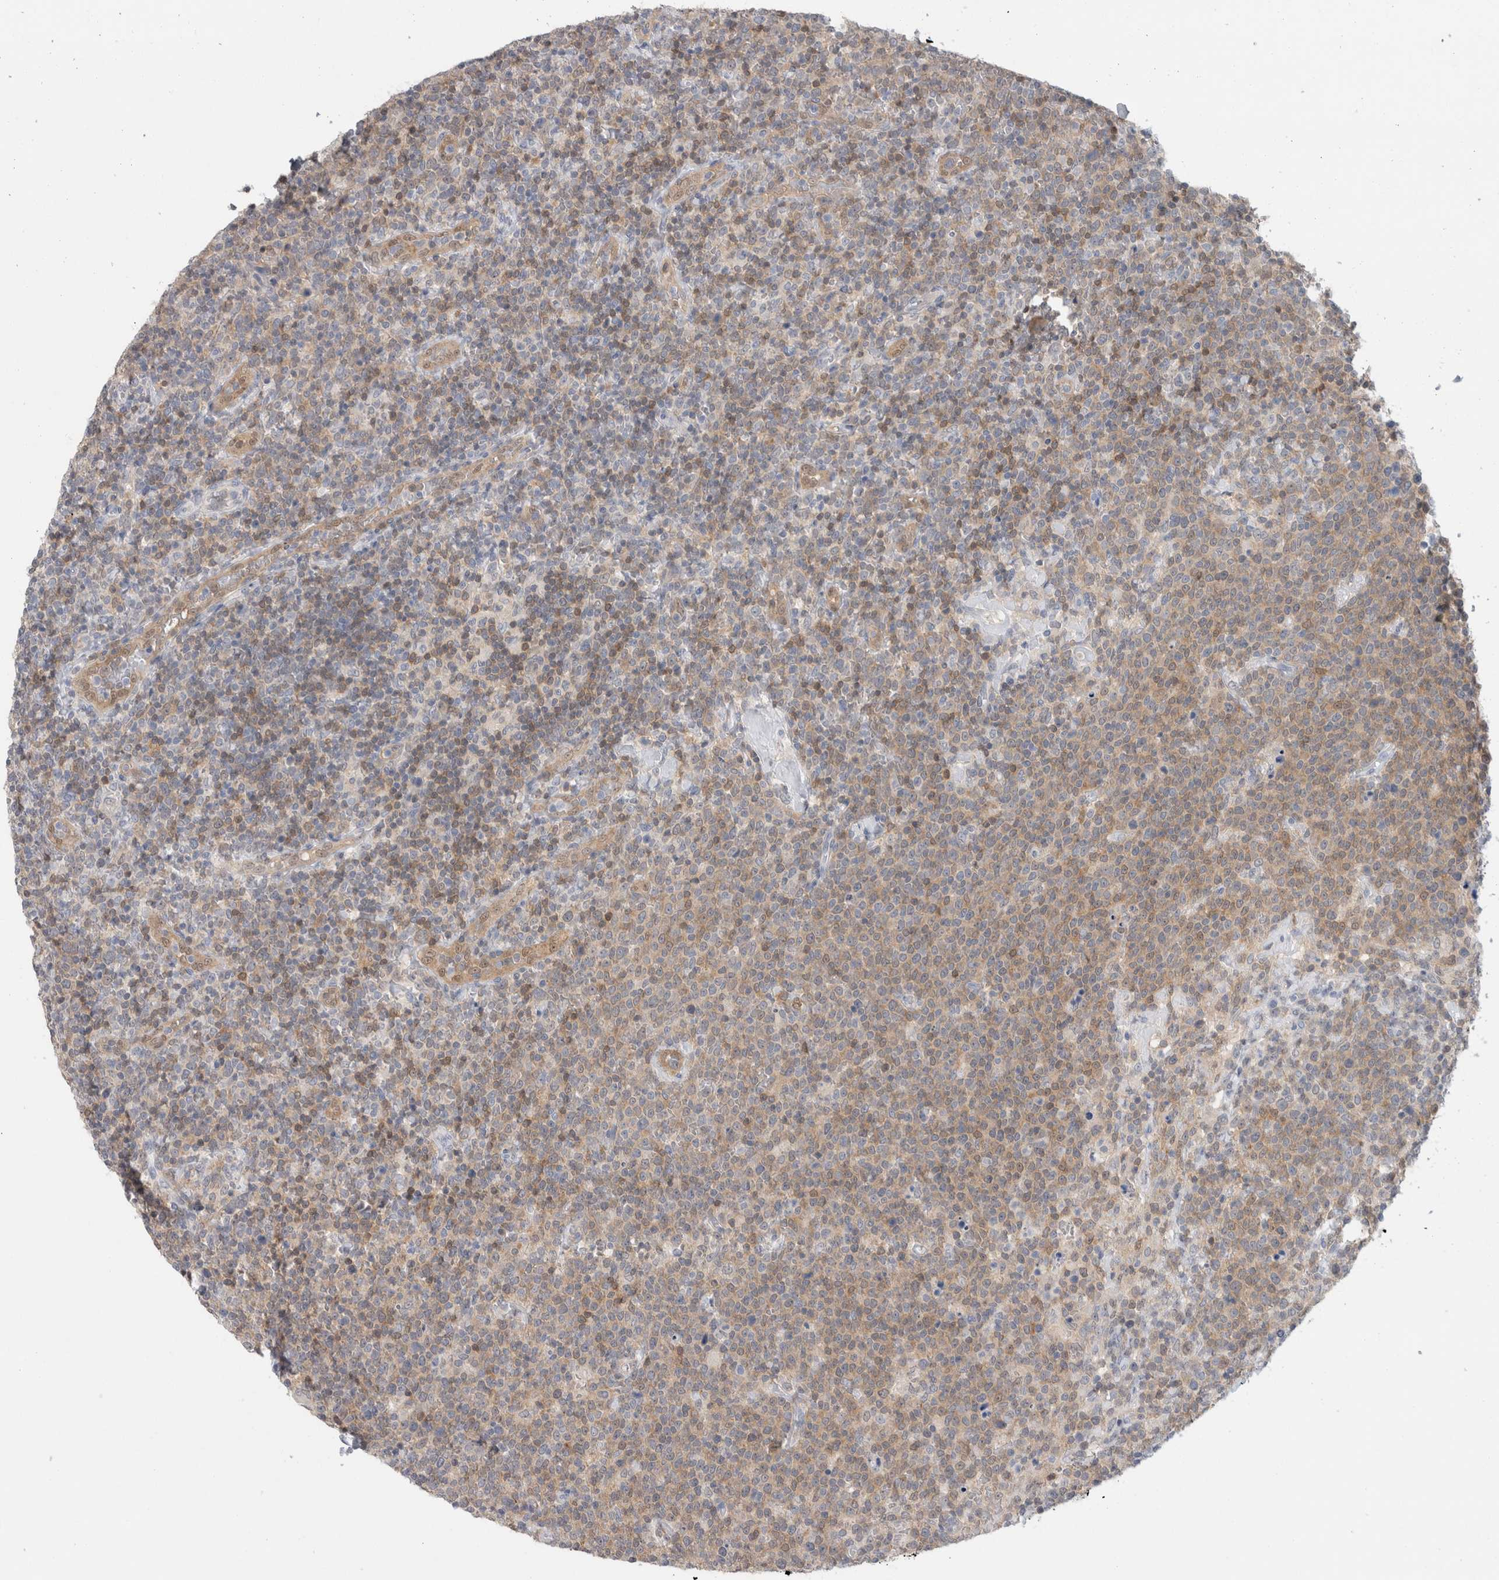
{"staining": {"intensity": "weak", "quantity": "25%-75%", "location": "cytoplasmic/membranous"}, "tissue": "lymphoma", "cell_type": "Tumor cells", "image_type": "cancer", "snomed": [{"axis": "morphology", "description": "Malignant lymphoma, non-Hodgkin's type, High grade"}, {"axis": "topography", "description": "Lymph node"}], "caption": "Immunohistochemistry of human lymphoma exhibits low levels of weak cytoplasmic/membranous expression in about 25%-75% of tumor cells.", "gene": "CASP6", "patient": {"sex": "male", "age": 61}}